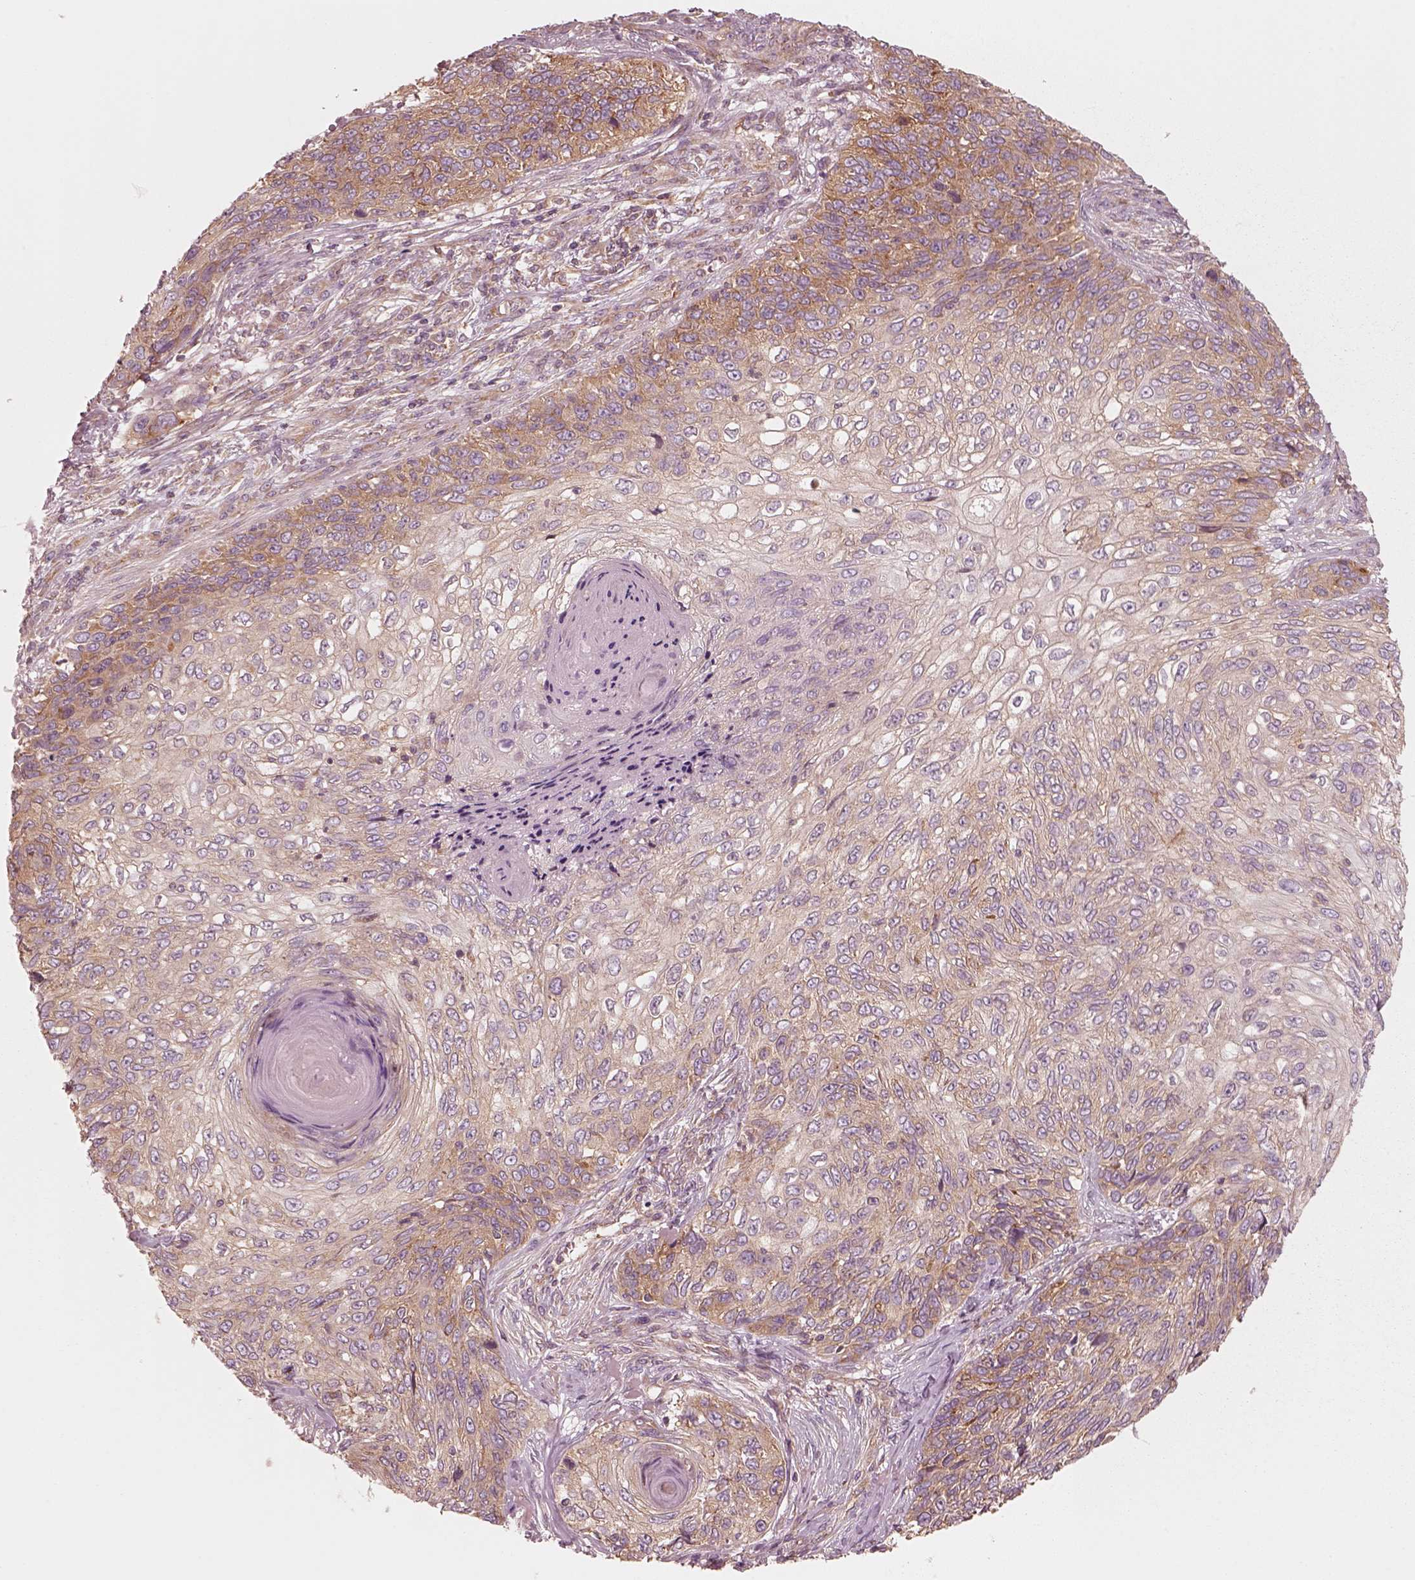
{"staining": {"intensity": "moderate", "quantity": ">75%", "location": "cytoplasmic/membranous"}, "tissue": "skin cancer", "cell_type": "Tumor cells", "image_type": "cancer", "snomed": [{"axis": "morphology", "description": "Squamous cell carcinoma, NOS"}, {"axis": "topography", "description": "Skin"}], "caption": "Skin cancer (squamous cell carcinoma) stained for a protein demonstrates moderate cytoplasmic/membranous positivity in tumor cells.", "gene": "CNOT2", "patient": {"sex": "male", "age": 92}}